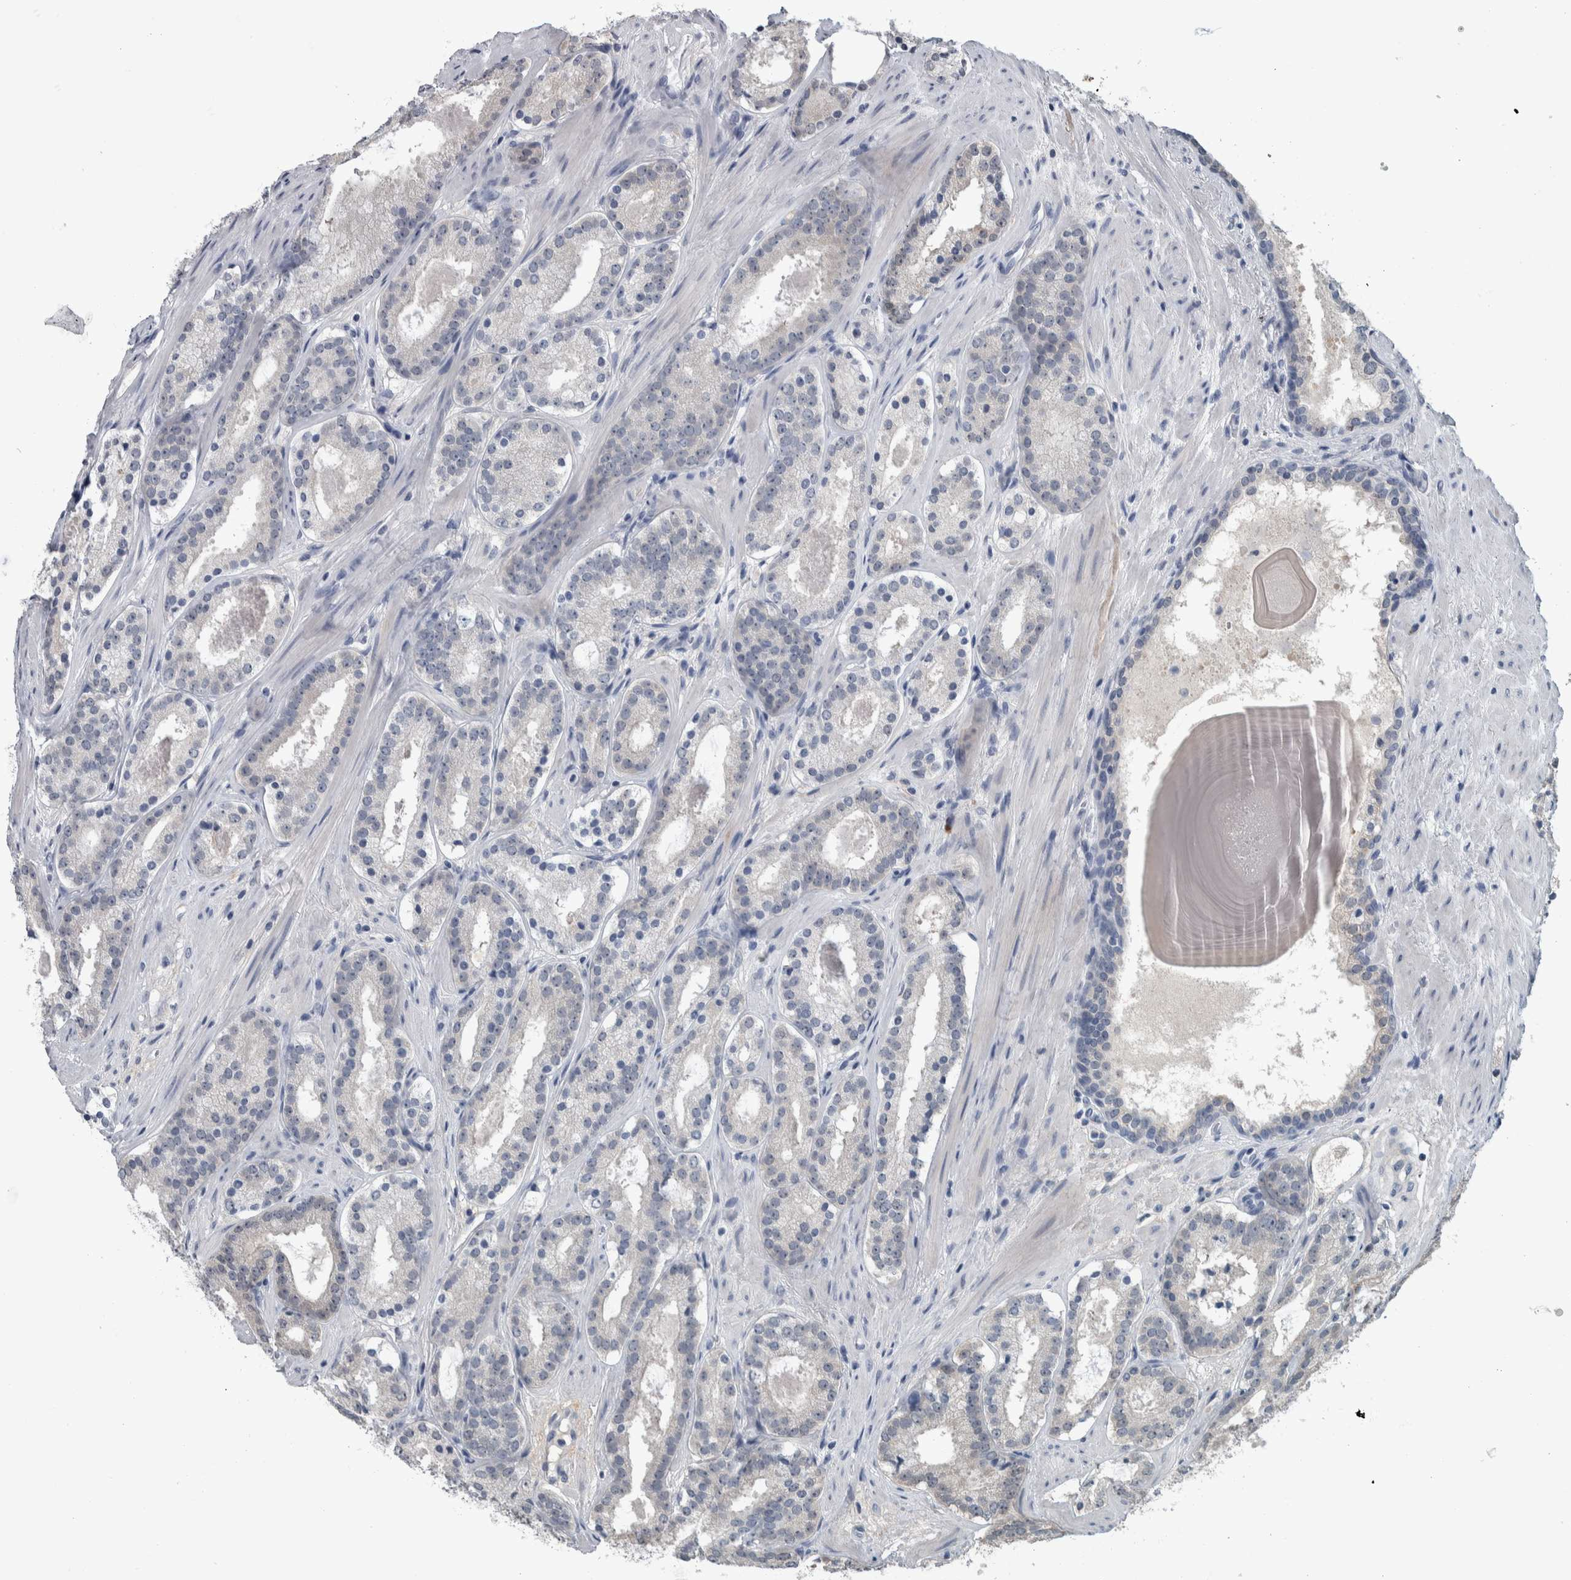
{"staining": {"intensity": "negative", "quantity": "none", "location": "none"}, "tissue": "prostate cancer", "cell_type": "Tumor cells", "image_type": "cancer", "snomed": [{"axis": "morphology", "description": "Adenocarcinoma, Low grade"}, {"axis": "topography", "description": "Prostate"}], "caption": "Tumor cells are negative for protein expression in human prostate low-grade adenocarcinoma.", "gene": "CAVIN4", "patient": {"sex": "male", "age": 69}}